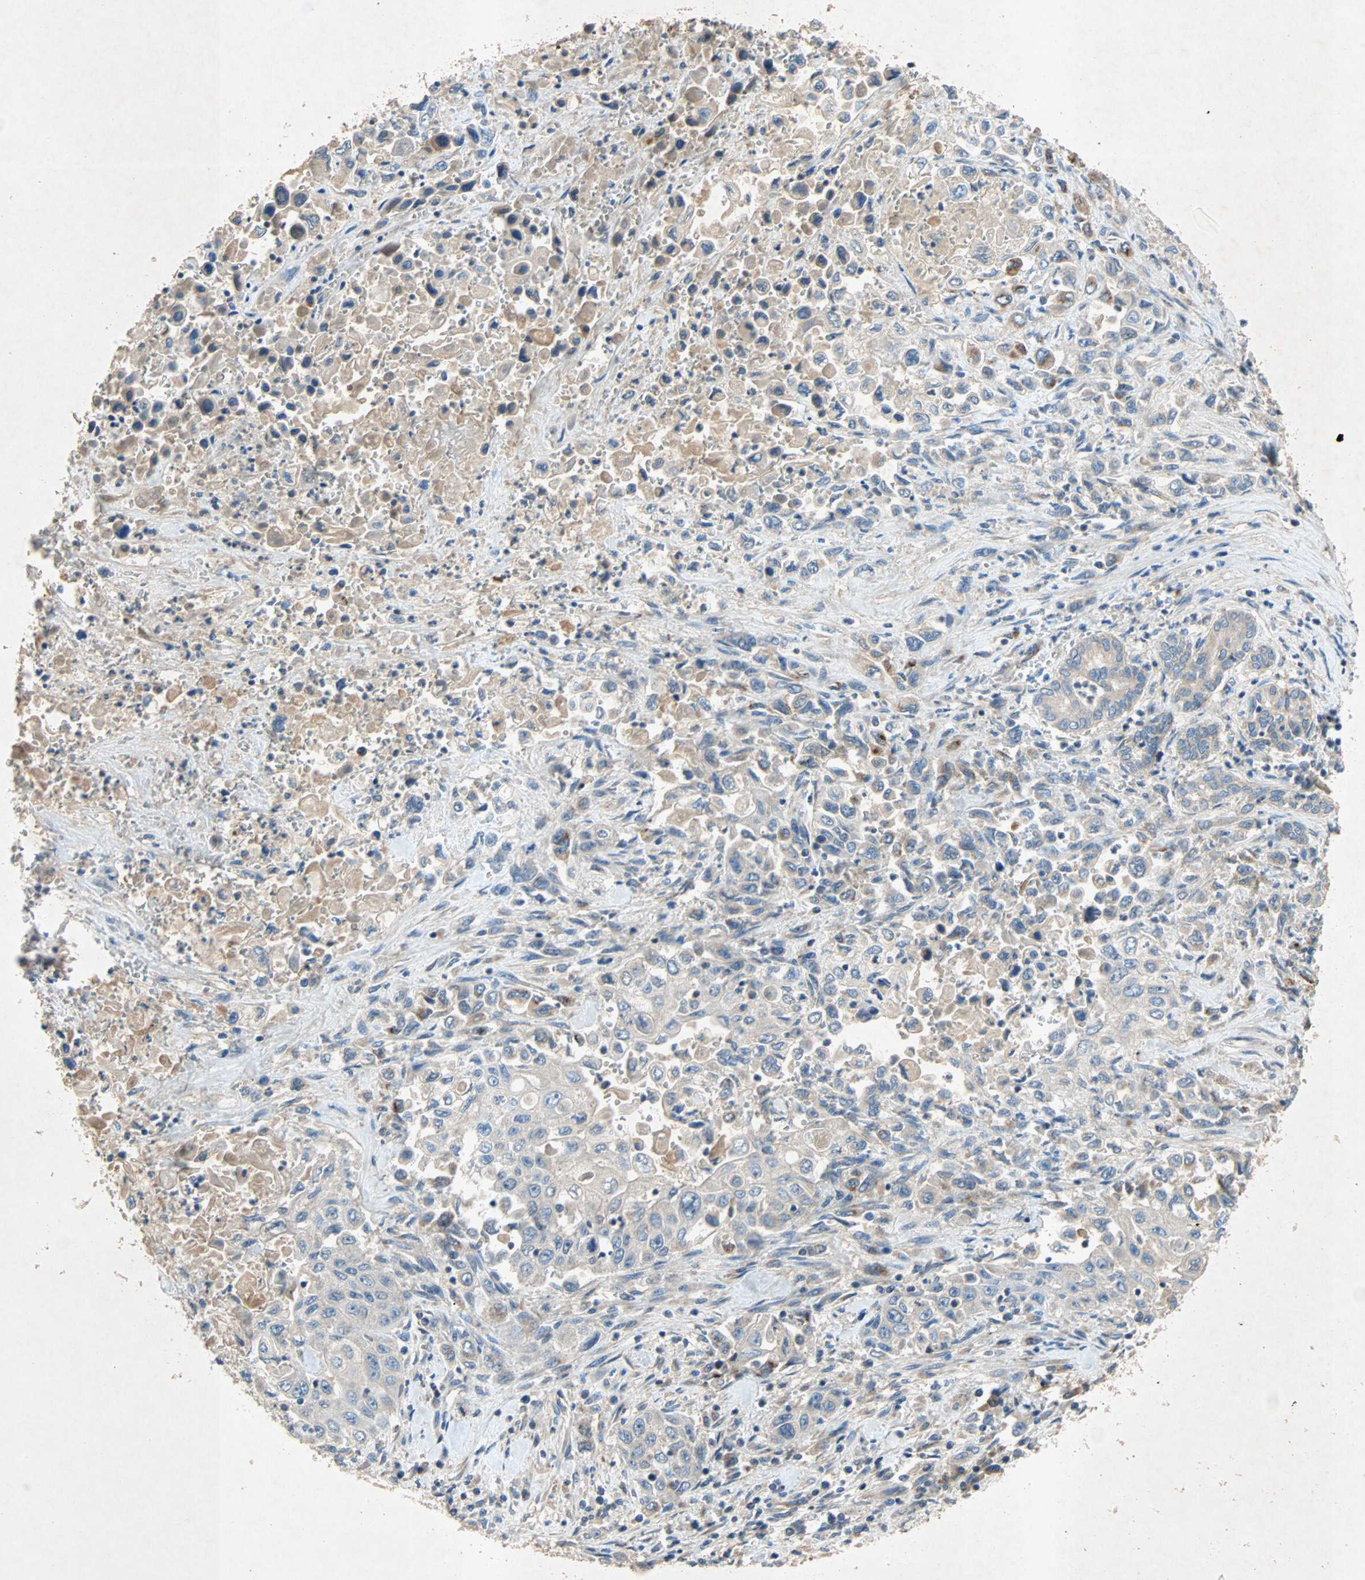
{"staining": {"intensity": "weak", "quantity": "25%-75%", "location": "cytoplasmic/membranous"}, "tissue": "pancreatic cancer", "cell_type": "Tumor cells", "image_type": "cancer", "snomed": [{"axis": "morphology", "description": "Adenocarcinoma, NOS"}, {"axis": "topography", "description": "Pancreas"}], "caption": "This is a photomicrograph of immunohistochemistry staining of pancreatic cancer, which shows weak staining in the cytoplasmic/membranous of tumor cells.", "gene": "XYLT1", "patient": {"sex": "male", "age": 70}}